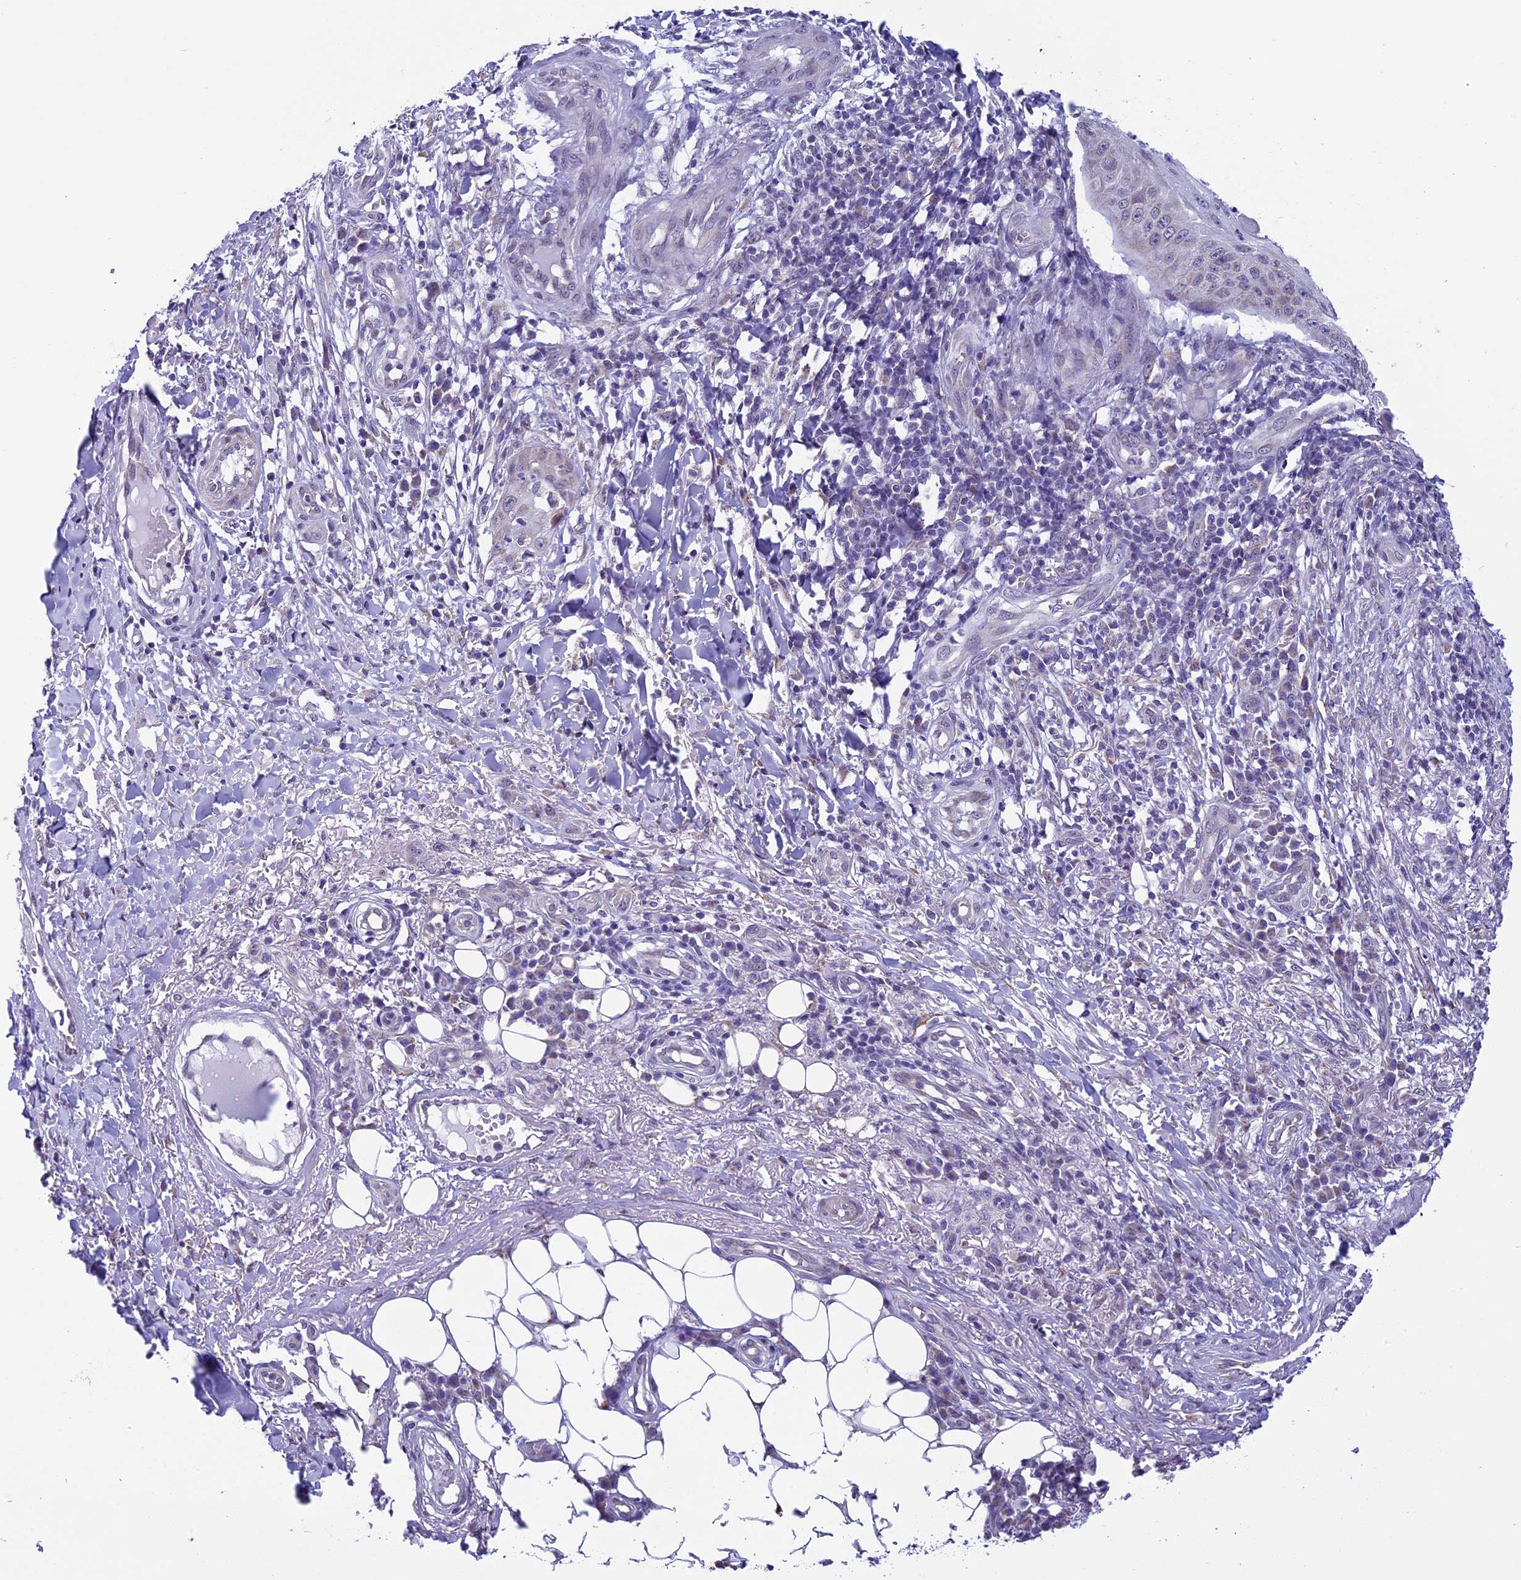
{"staining": {"intensity": "negative", "quantity": "none", "location": "none"}, "tissue": "skin cancer", "cell_type": "Tumor cells", "image_type": "cancer", "snomed": [{"axis": "morphology", "description": "Squamous cell carcinoma, NOS"}, {"axis": "topography", "description": "Skin"}], "caption": "A high-resolution image shows immunohistochemistry staining of squamous cell carcinoma (skin), which displays no significant staining in tumor cells.", "gene": "ZNF317", "patient": {"sex": "male", "age": 70}}